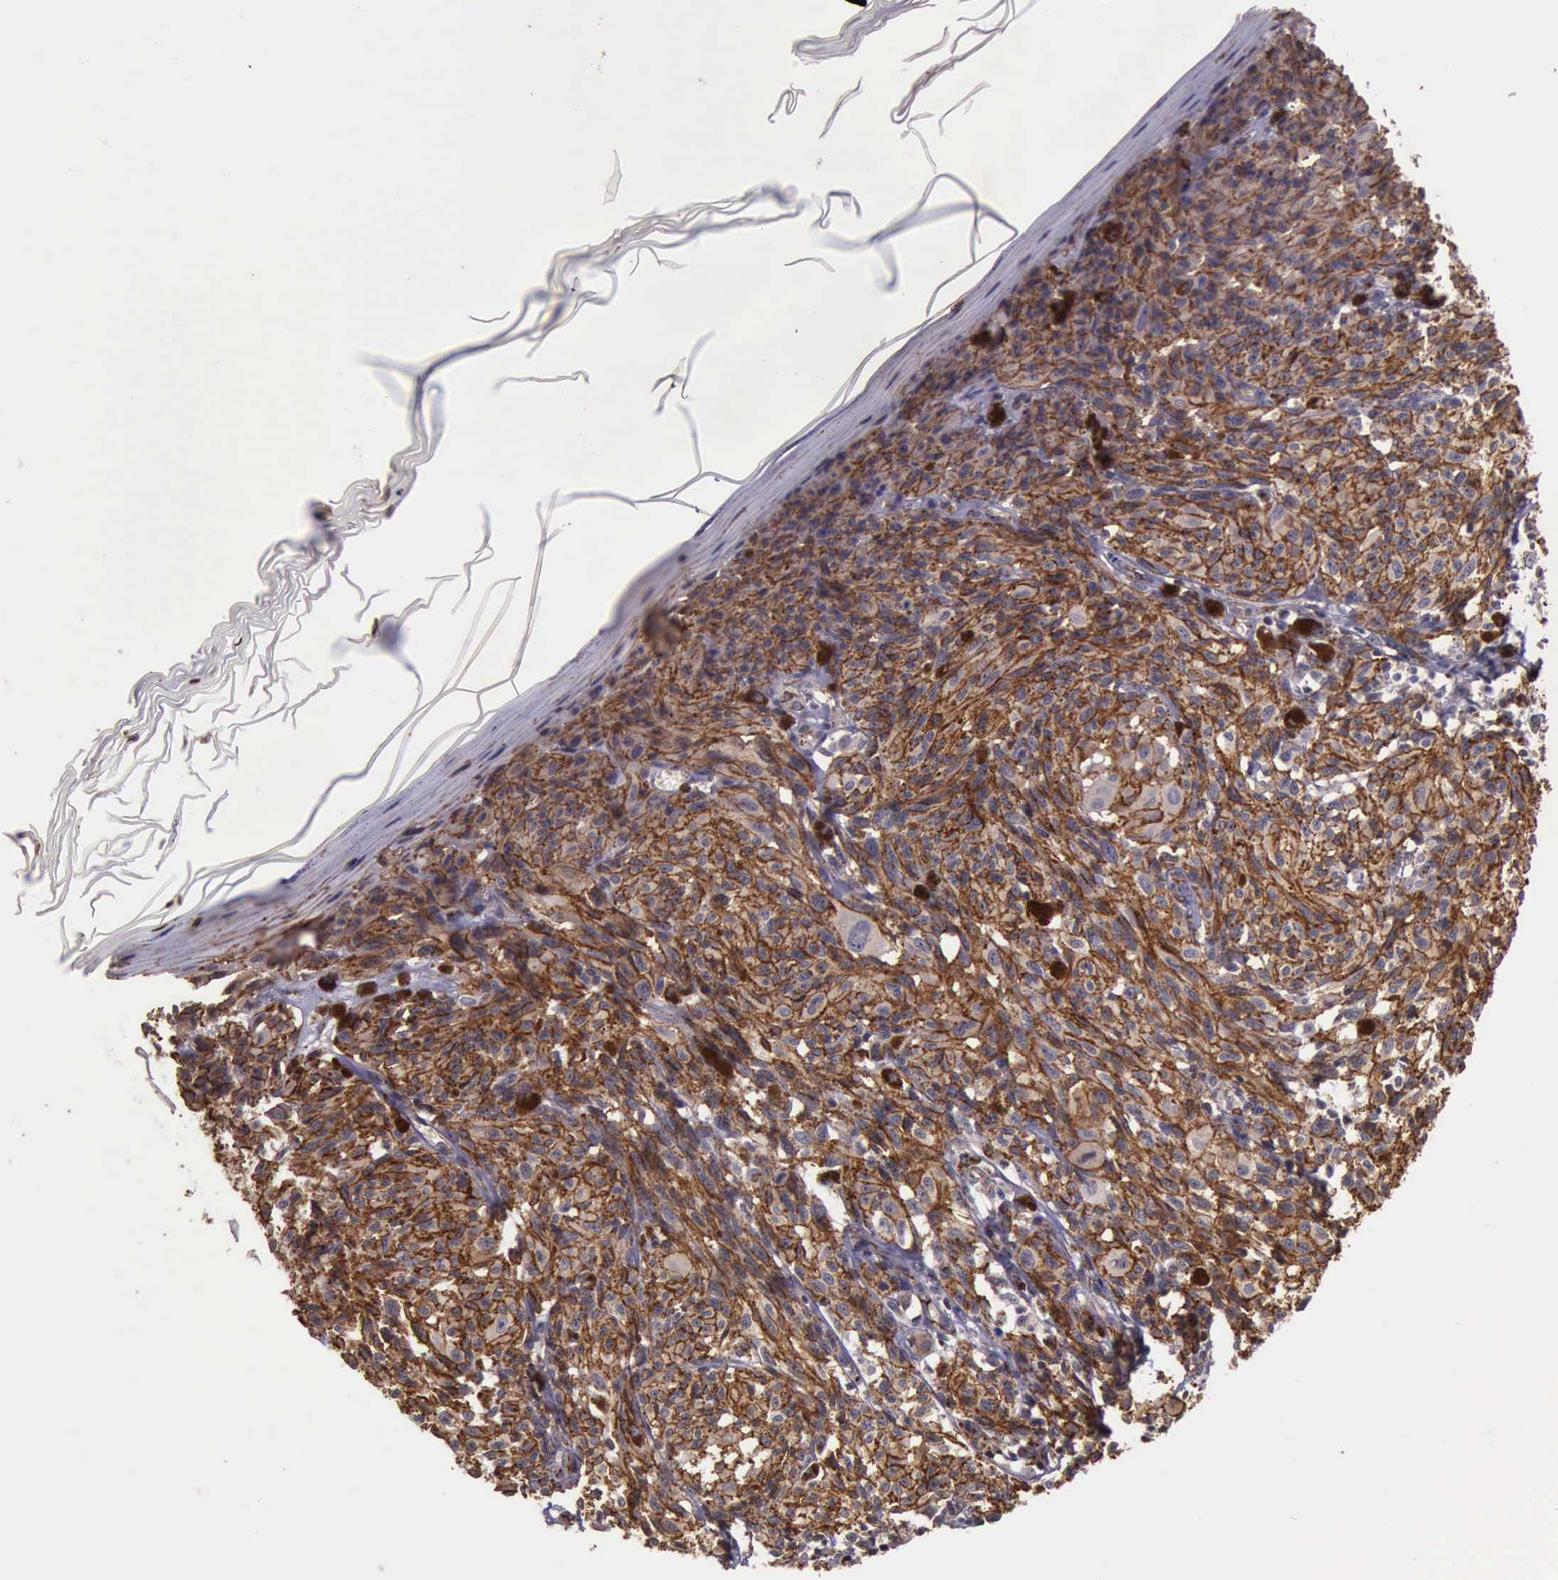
{"staining": {"intensity": "strong", "quantity": ">75%", "location": "cytoplasmic/membranous"}, "tissue": "melanoma", "cell_type": "Tumor cells", "image_type": "cancer", "snomed": [{"axis": "morphology", "description": "Malignant melanoma, NOS"}, {"axis": "topography", "description": "Skin"}], "caption": "Malignant melanoma was stained to show a protein in brown. There is high levels of strong cytoplasmic/membranous staining in about >75% of tumor cells. The staining was performed using DAB to visualize the protein expression in brown, while the nuclei were stained in blue with hematoxylin (Magnification: 20x).", "gene": "CTNNB1", "patient": {"sex": "female", "age": 72}}